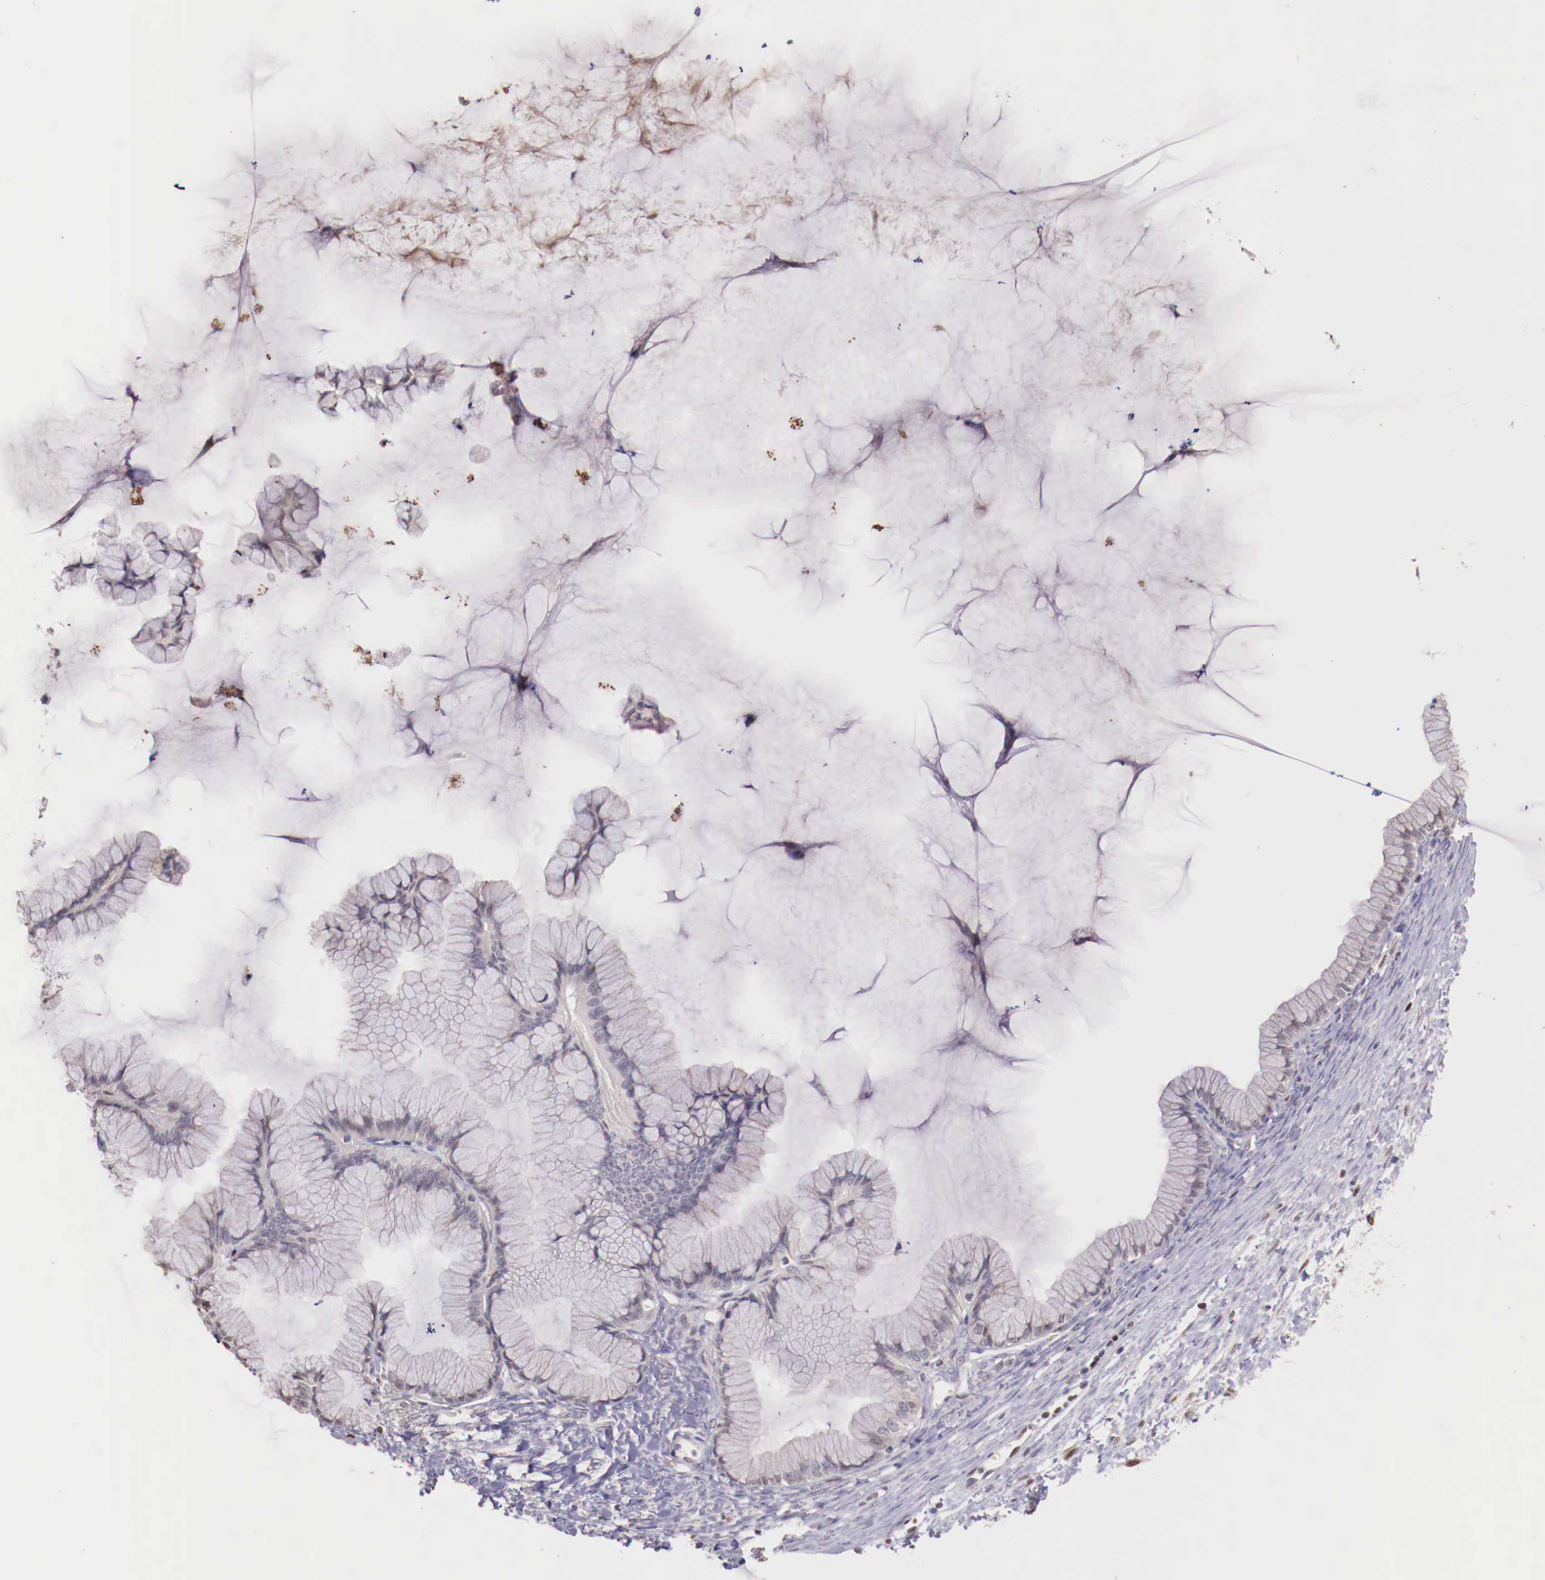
{"staining": {"intensity": "weak", "quantity": "25%-75%", "location": "cytoplasmic/membranous"}, "tissue": "ovarian cancer", "cell_type": "Tumor cells", "image_type": "cancer", "snomed": [{"axis": "morphology", "description": "Cystadenocarcinoma, mucinous, NOS"}, {"axis": "topography", "description": "Ovary"}], "caption": "Protein staining shows weak cytoplasmic/membranous positivity in approximately 25%-75% of tumor cells in ovarian mucinous cystadenocarcinoma.", "gene": "SP1", "patient": {"sex": "female", "age": 41}}